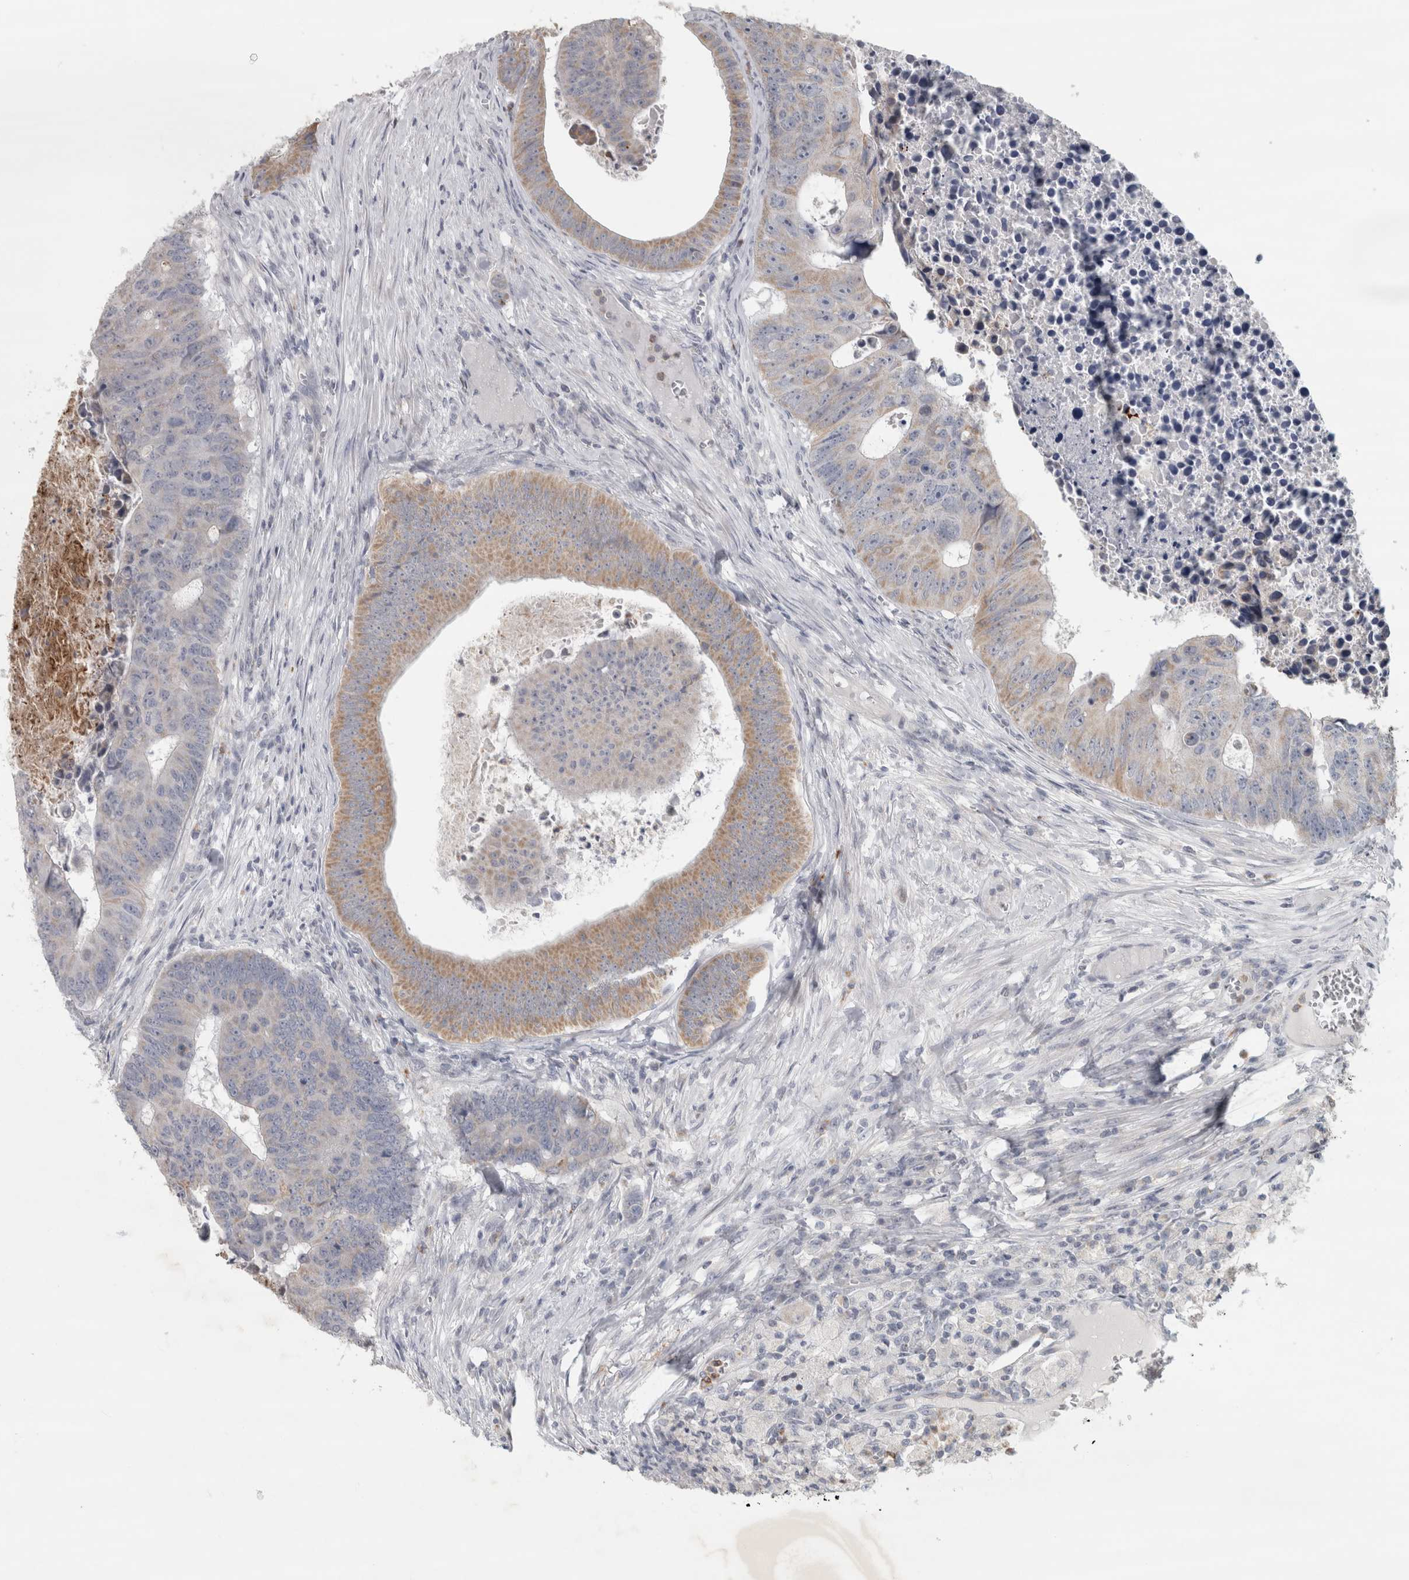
{"staining": {"intensity": "weak", "quantity": "25%-75%", "location": "cytoplasmic/membranous"}, "tissue": "colorectal cancer", "cell_type": "Tumor cells", "image_type": "cancer", "snomed": [{"axis": "morphology", "description": "Adenocarcinoma, NOS"}, {"axis": "topography", "description": "Colon"}], "caption": "Weak cytoplasmic/membranous protein staining is present in approximately 25%-75% of tumor cells in adenocarcinoma (colorectal).", "gene": "PTPRN2", "patient": {"sex": "male", "age": 87}}